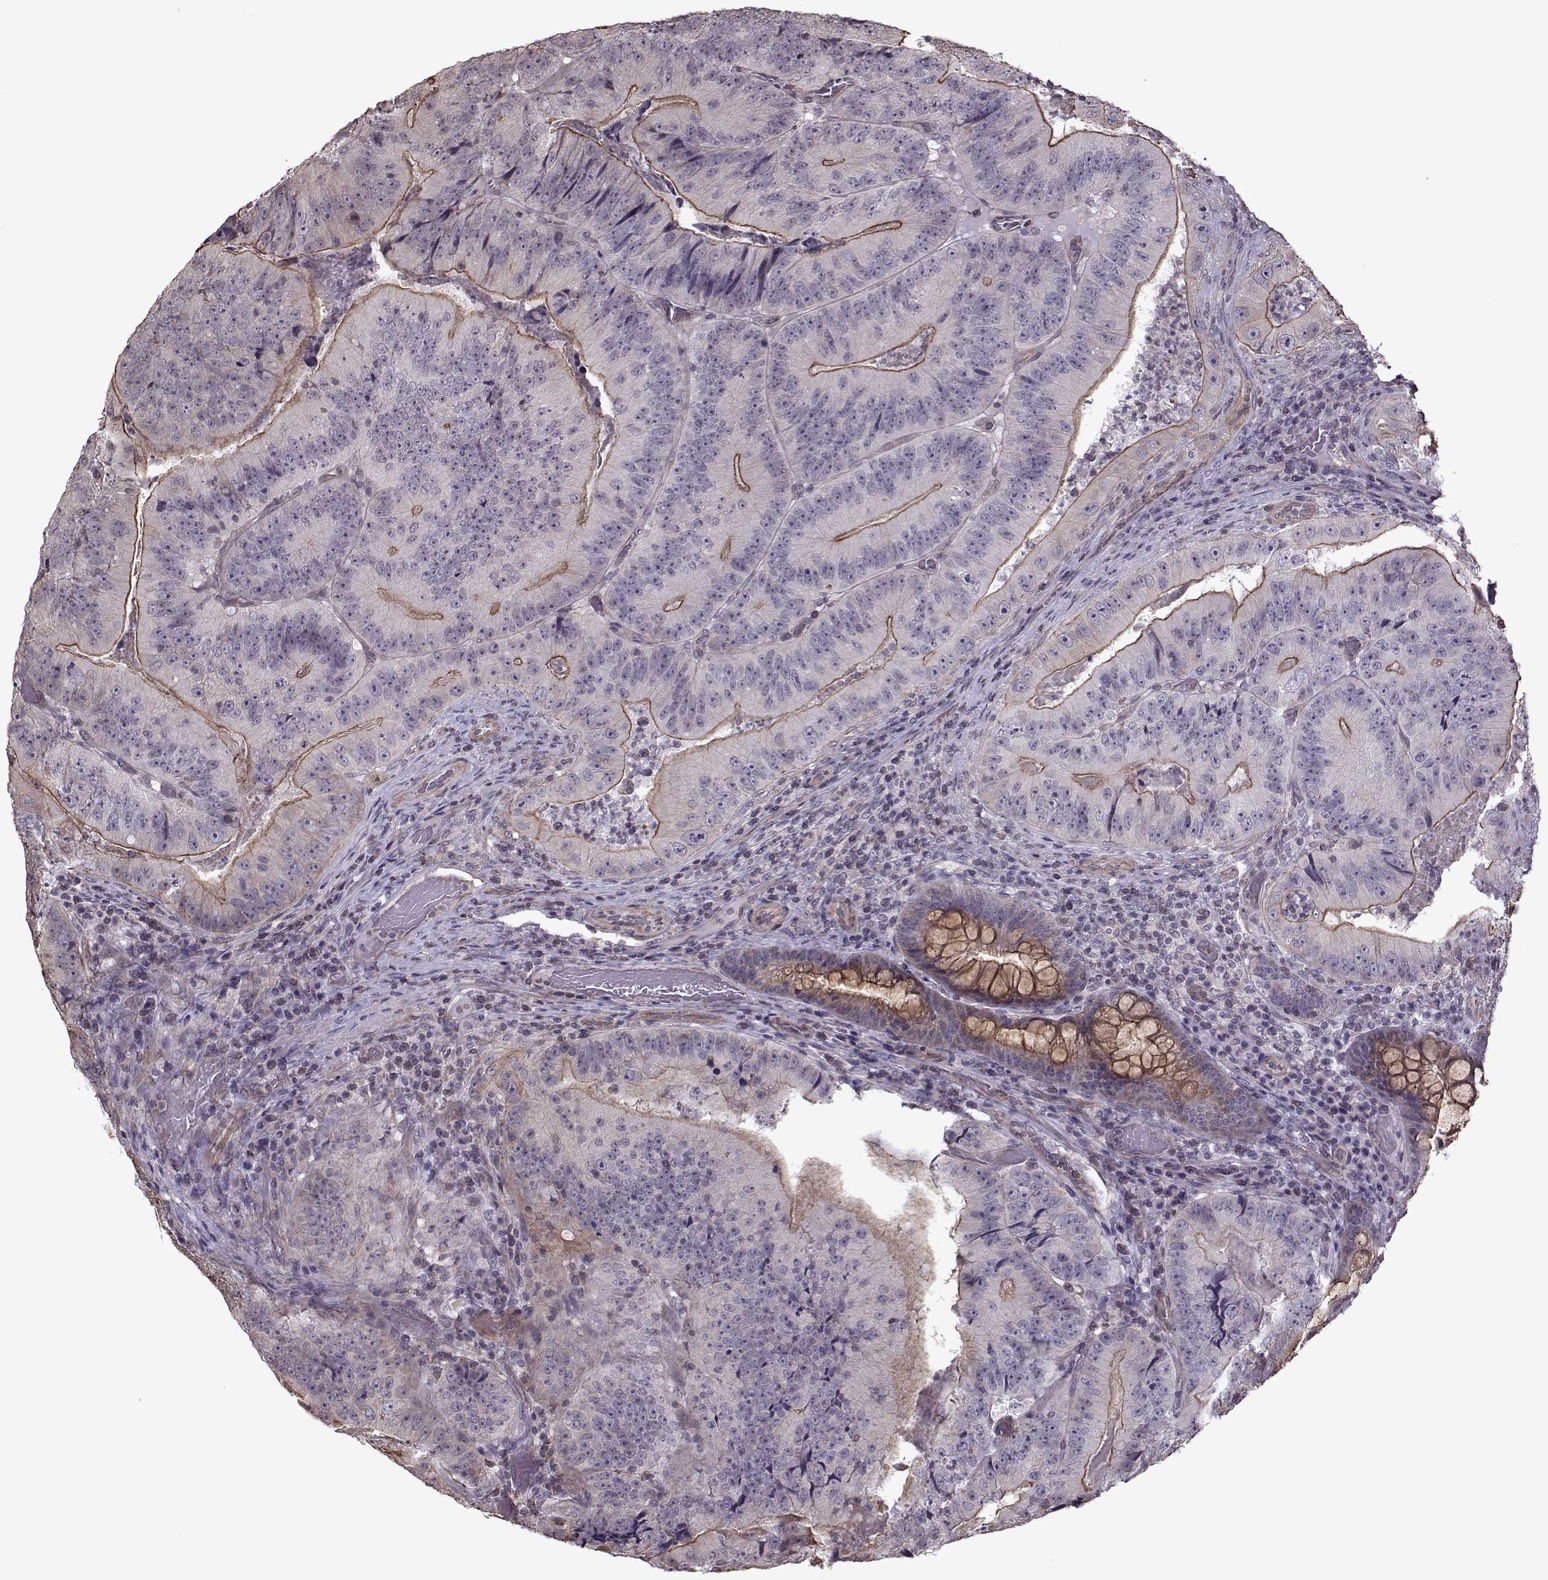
{"staining": {"intensity": "moderate", "quantity": "25%-75%", "location": "cytoplasmic/membranous"}, "tissue": "colorectal cancer", "cell_type": "Tumor cells", "image_type": "cancer", "snomed": [{"axis": "morphology", "description": "Adenocarcinoma, NOS"}, {"axis": "topography", "description": "Colon"}], "caption": "DAB immunohistochemical staining of adenocarcinoma (colorectal) reveals moderate cytoplasmic/membranous protein staining in approximately 25%-75% of tumor cells.", "gene": "KRT9", "patient": {"sex": "female", "age": 86}}